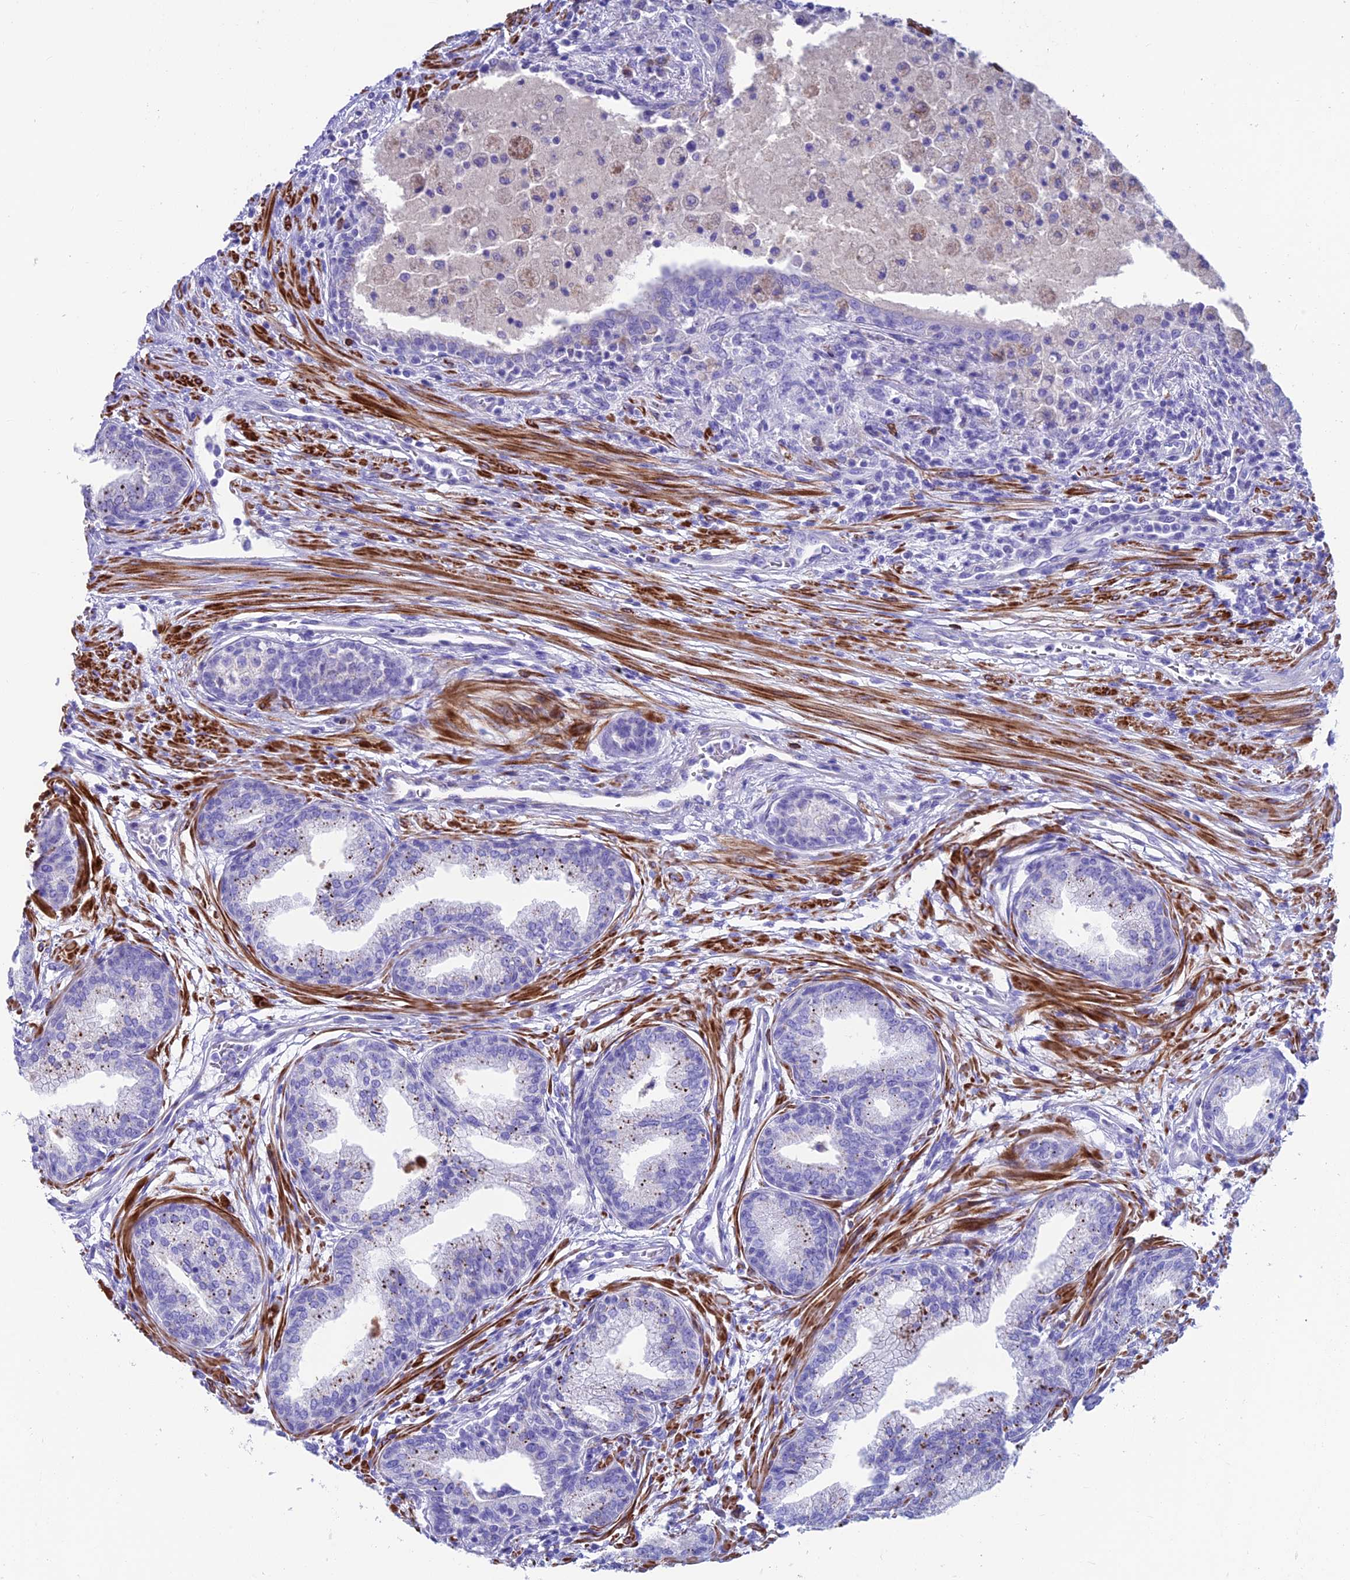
{"staining": {"intensity": "moderate", "quantity": "<25%", "location": "cytoplasmic/membranous"}, "tissue": "prostate cancer", "cell_type": "Tumor cells", "image_type": "cancer", "snomed": [{"axis": "morphology", "description": "Adenocarcinoma, High grade"}, {"axis": "topography", "description": "Prostate"}], "caption": "Prostate adenocarcinoma (high-grade) tissue reveals moderate cytoplasmic/membranous positivity in about <25% of tumor cells", "gene": "GNG11", "patient": {"sex": "male", "age": 67}}